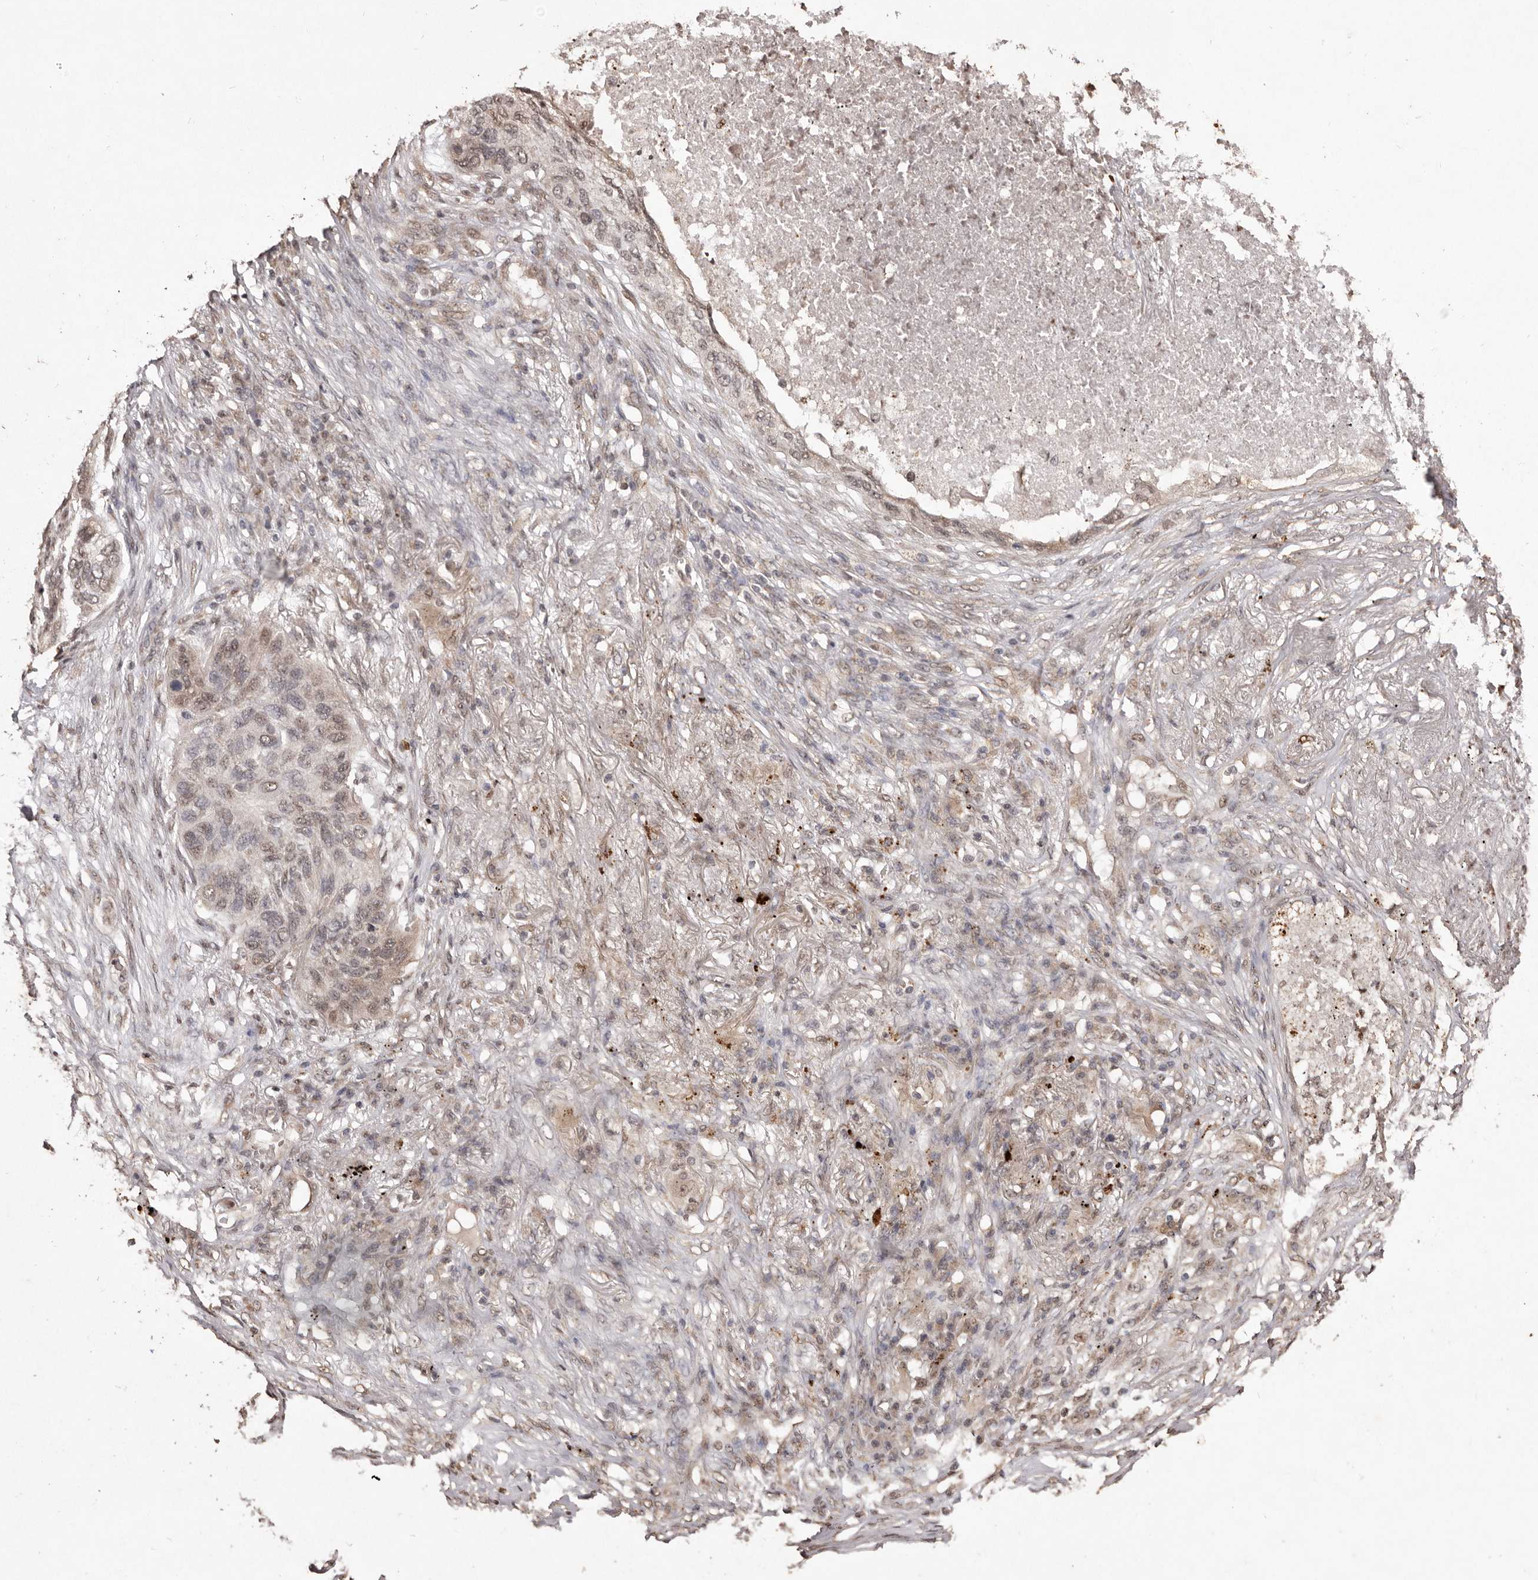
{"staining": {"intensity": "moderate", "quantity": "25%-75%", "location": "cytoplasmic/membranous,nuclear"}, "tissue": "lung cancer", "cell_type": "Tumor cells", "image_type": "cancer", "snomed": [{"axis": "morphology", "description": "Squamous cell carcinoma, NOS"}, {"axis": "topography", "description": "Lung"}], "caption": "Lung squamous cell carcinoma stained with a brown dye displays moderate cytoplasmic/membranous and nuclear positive positivity in about 25%-75% of tumor cells.", "gene": "NOTCH1", "patient": {"sex": "female", "age": 63}}